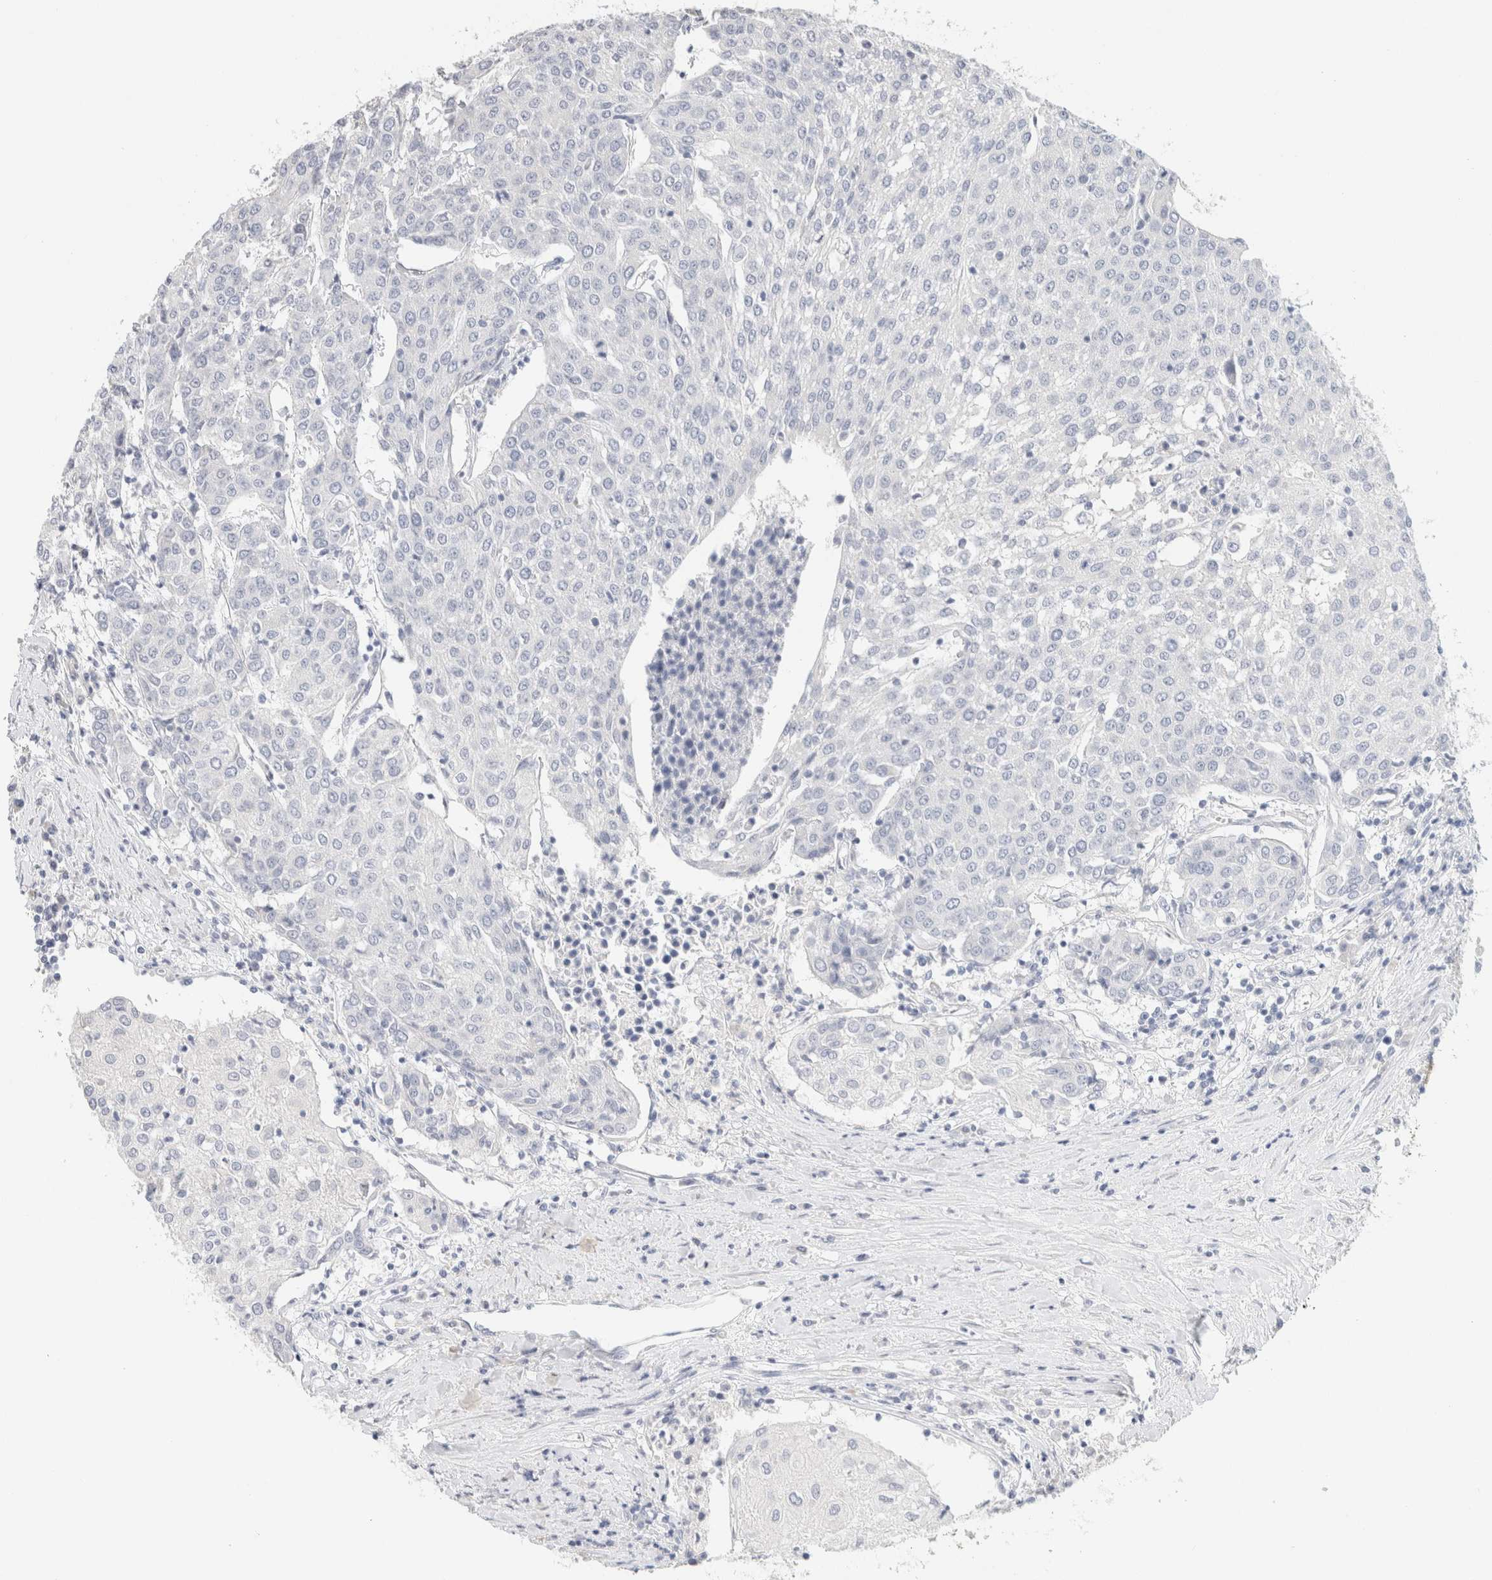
{"staining": {"intensity": "negative", "quantity": "none", "location": "none"}, "tissue": "urothelial cancer", "cell_type": "Tumor cells", "image_type": "cancer", "snomed": [{"axis": "morphology", "description": "Urothelial carcinoma, High grade"}, {"axis": "topography", "description": "Urinary bladder"}], "caption": "An immunohistochemistry (IHC) photomicrograph of urothelial cancer is shown. There is no staining in tumor cells of urothelial cancer.", "gene": "NEFM", "patient": {"sex": "female", "age": 85}}